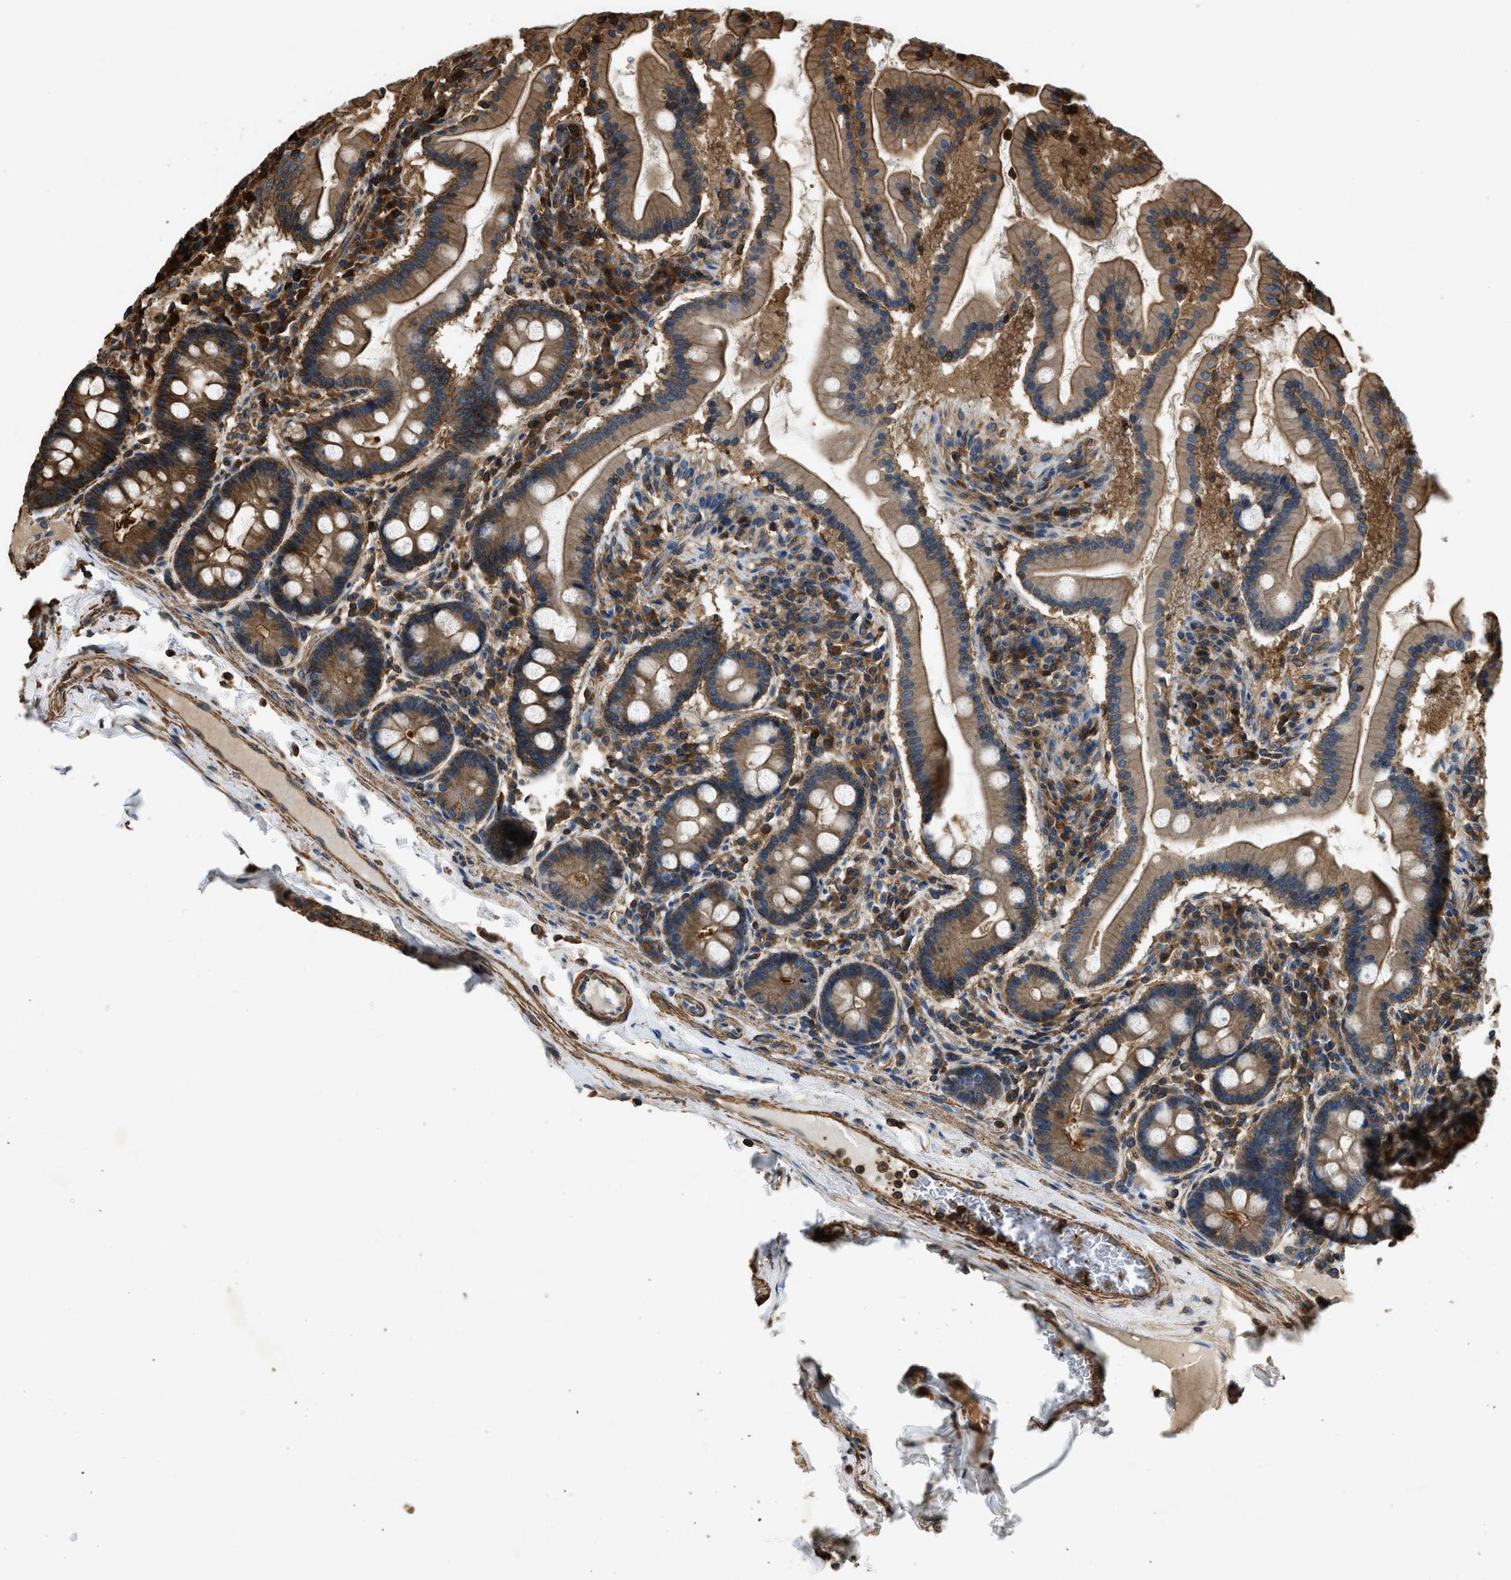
{"staining": {"intensity": "moderate", "quantity": ">75%", "location": "cytoplasmic/membranous"}, "tissue": "duodenum", "cell_type": "Glandular cells", "image_type": "normal", "snomed": [{"axis": "morphology", "description": "Normal tissue, NOS"}, {"axis": "topography", "description": "Duodenum"}], "caption": "High-magnification brightfield microscopy of benign duodenum stained with DAB (3,3'-diaminobenzidine) (brown) and counterstained with hematoxylin (blue). glandular cells exhibit moderate cytoplasmic/membranous positivity is seen in approximately>75% of cells.", "gene": "YARS1", "patient": {"sex": "male", "age": 50}}